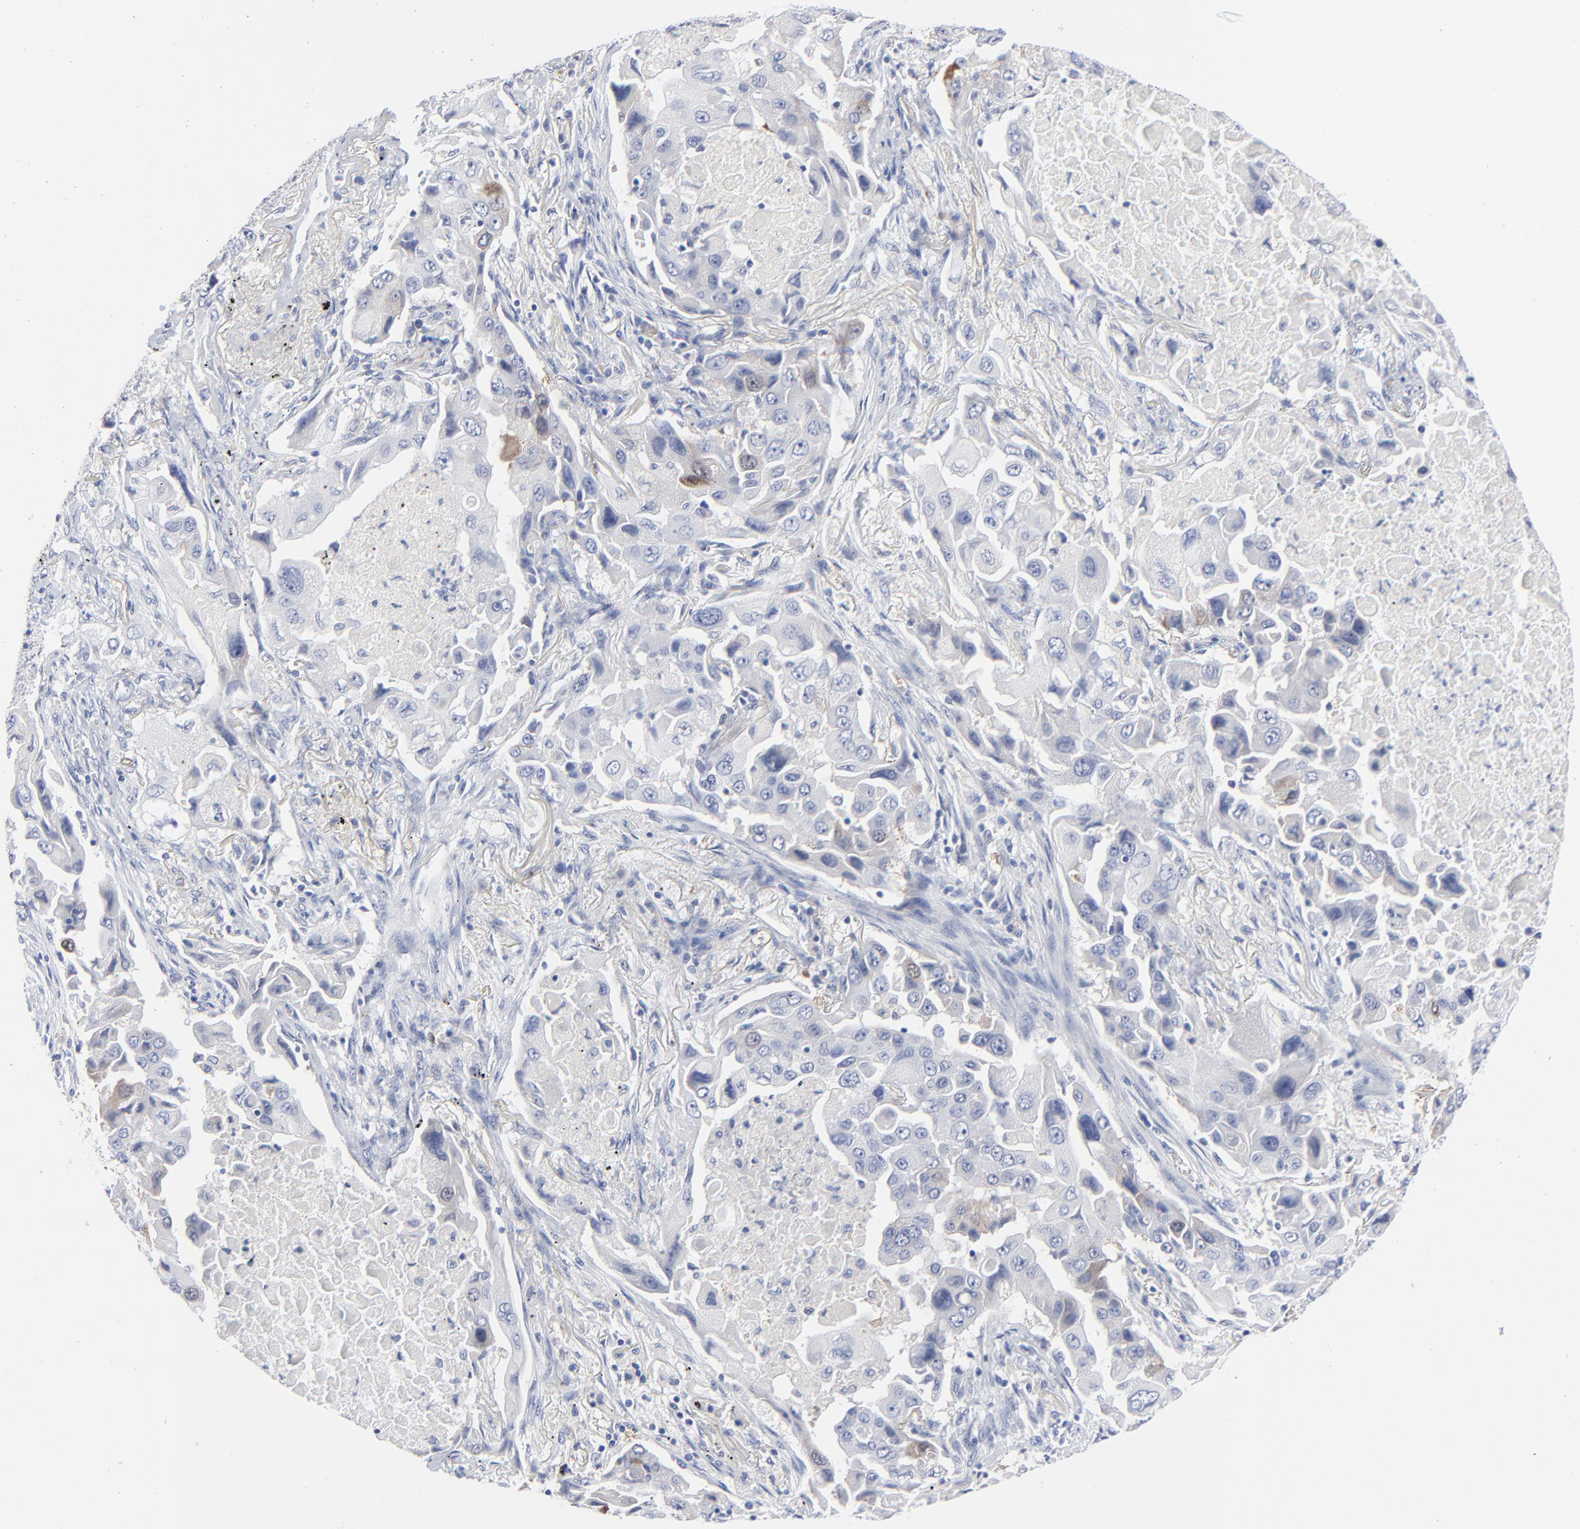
{"staining": {"intensity": "weak", "quantity": "<25%", "location": "cytoplasmic/membranous,nuclear"}, "tissue": "lung cancer", "cell_type": "Tumor cells", "image_type": "cancer", "snomed": [{"axis": "morphology", "description": "Adenocarcinoma, NOS"}, {"axis": "topography", "description": "Lung"}], "caption": "Immunohistochemistry histopathology image of human adenocarcinoma (lung) stained for a protein (brown), which reveals no positivity in tumor cells.", "gene": "CDK1", "patient": {"sex": "female", "age": 65}}